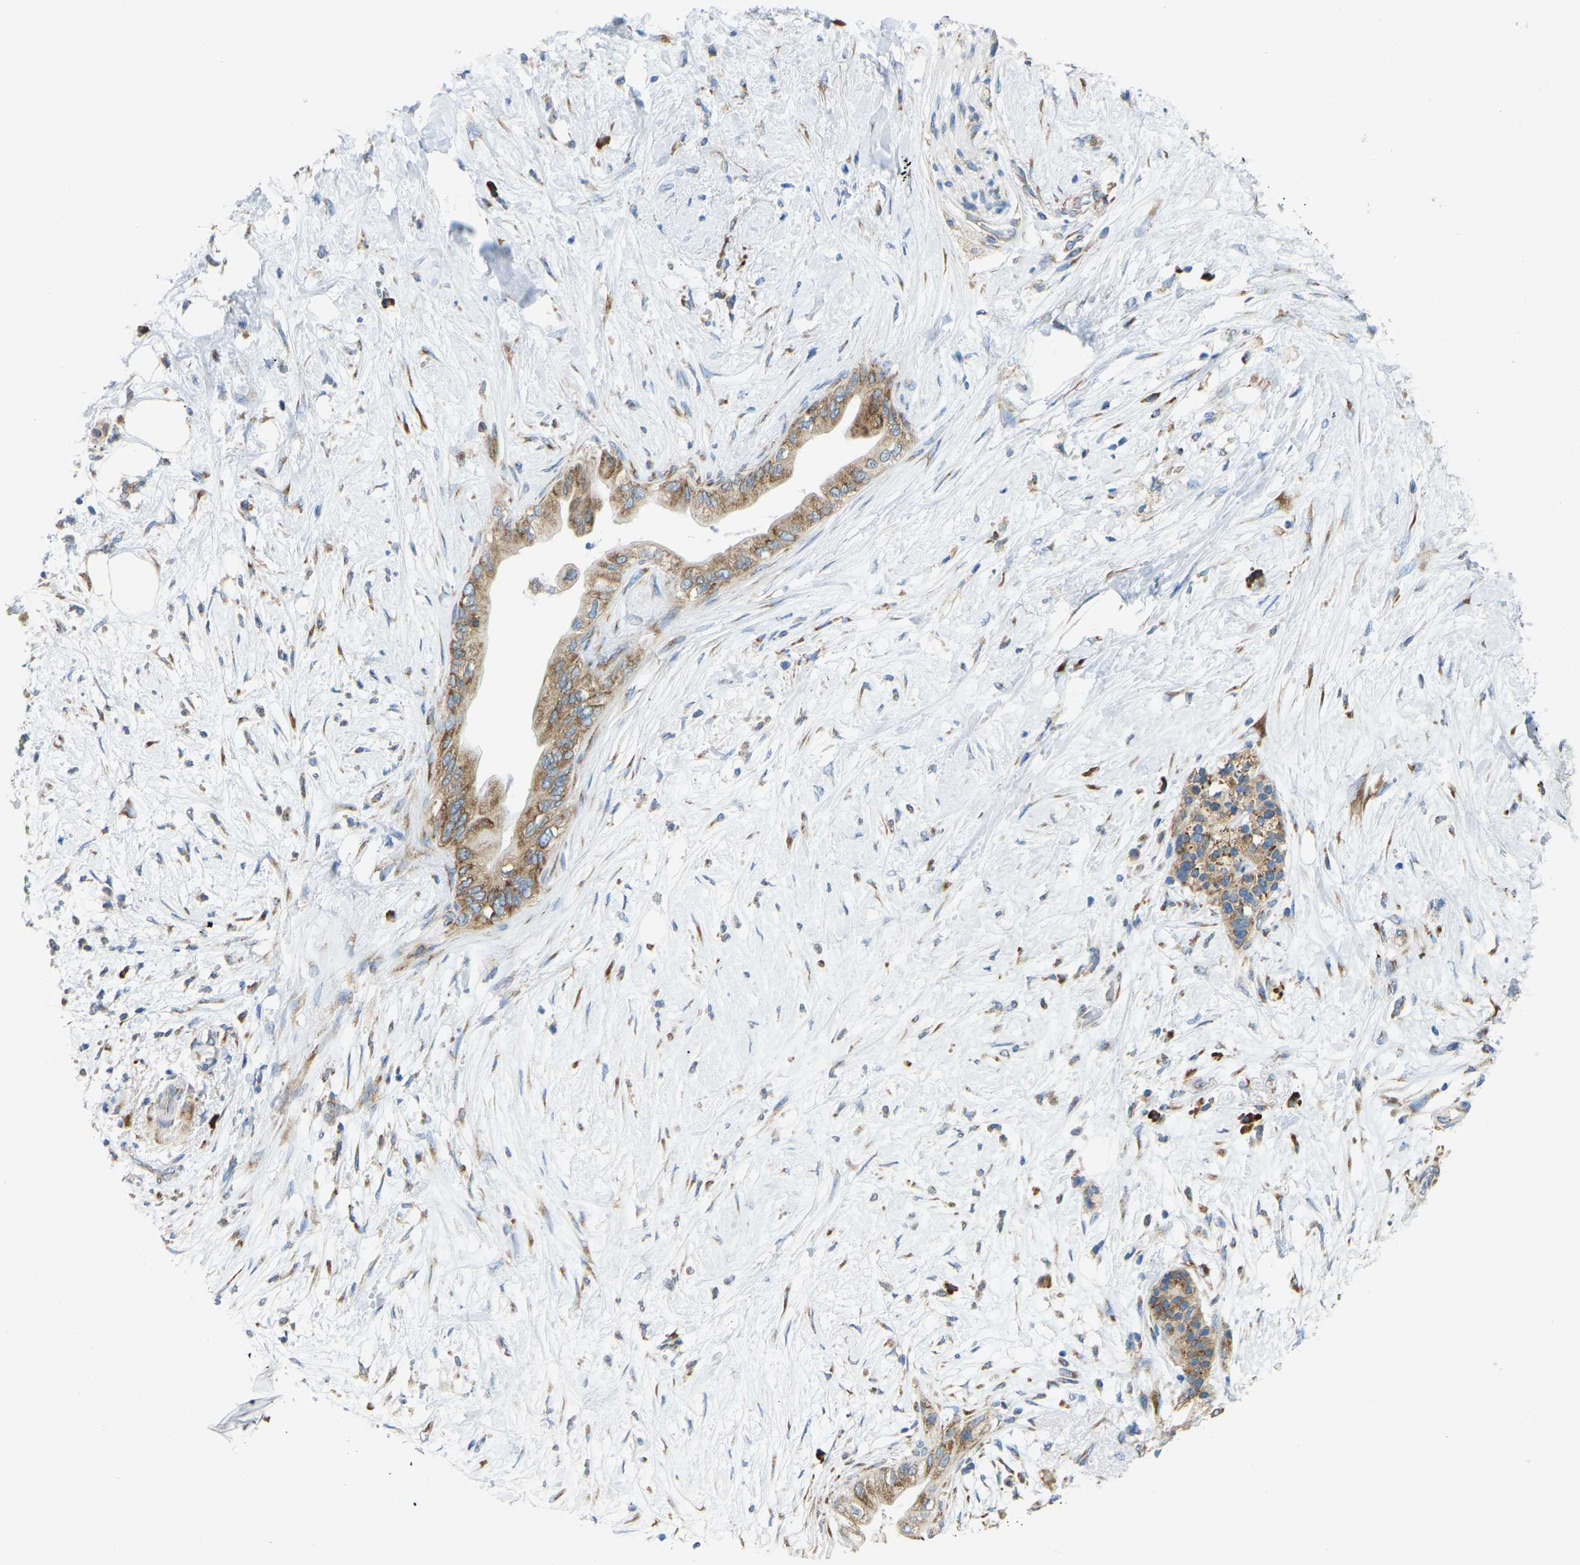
{"staining": {"intensity": "moderate", "quantity": ">75%", "location": "cytoplasmic/membranous"}, "tissue": "pancreatic cancer", "cell_type": "Tumor cells", "image_type": "cancer", "snomed": [{"axis": "morphology", "description": "Normal tissue, NOS"}, {"axis": "morphology", "description": "Adenocarcinoma, NOS"}, {"axis": "topography", "description": "Pancreas"}, {"axis": "topography", "description": "Duodenum"}], "caption": "Immunohistochemical staining of pancreatic cancer exhibits medium levels of moderate cytoplasmic/membranous expression in about >75% of tumor cells.", "gene": "SND1", "patient": {"sex": "female", "age": 60}}